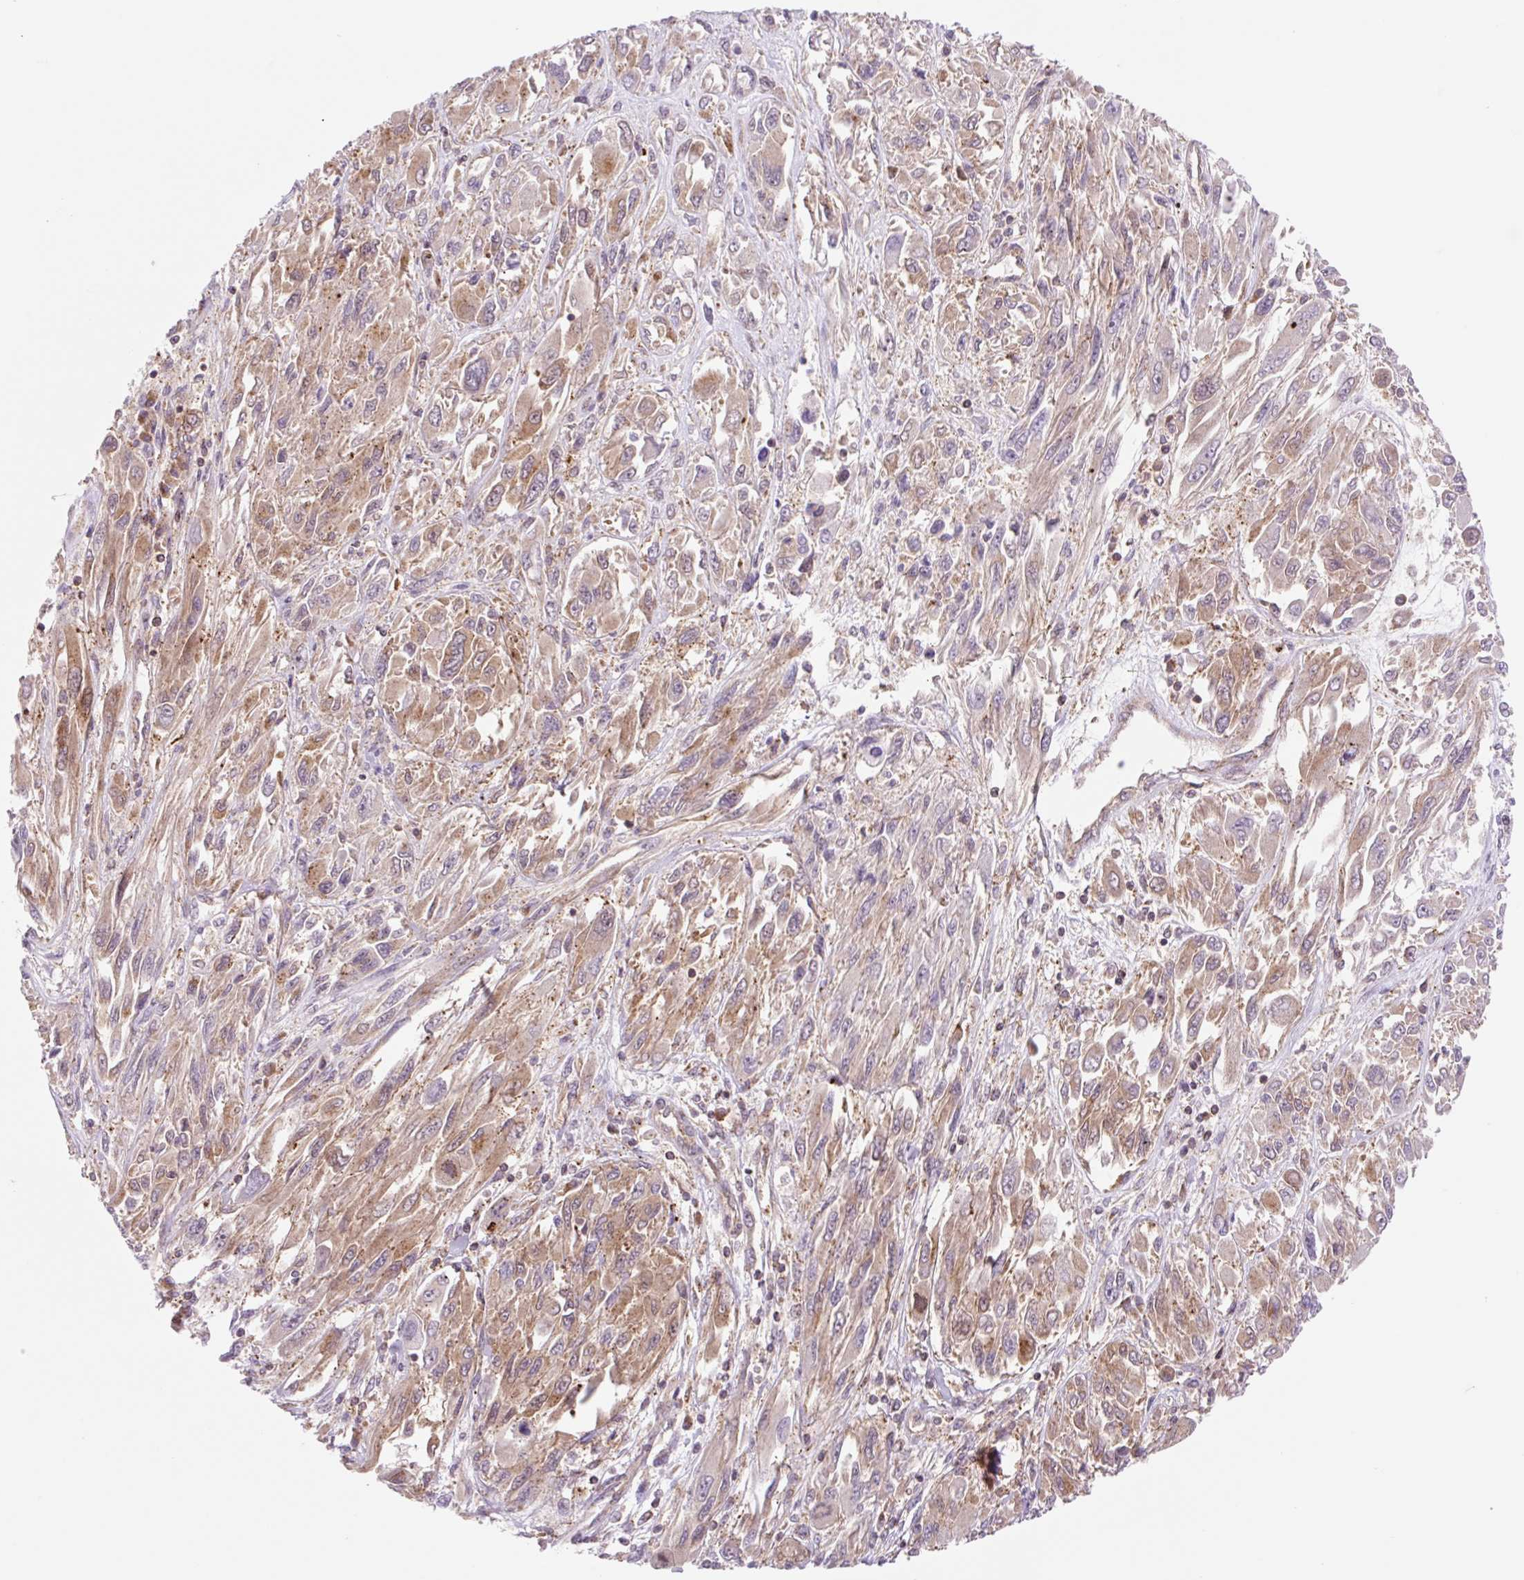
{"staining": {"intensity": "moderate", "quantity": ">75%", "location": "cytoplasmic/membranous"}, "tissue": "melanoma", "cell_type": "Tumor cells", "image_type": "cancer", "snomed": [{"axis": "morphology", "description": "Malignant melanoma, NOS"}, {"axis": "topography", "description": "Skin"}], "caption": "Immunohistochemistry photomicrograph of neoplastic tissue: melanoma stained using IHC exhibits medium levels of moderate protein expression localized specifically in the cytoplasmic/membranous of tumor cells, appearing as a cytoplasmic/membranous brown color.", "gene": "VPS4A", "patient": {"sex": "female", "age": 91}}